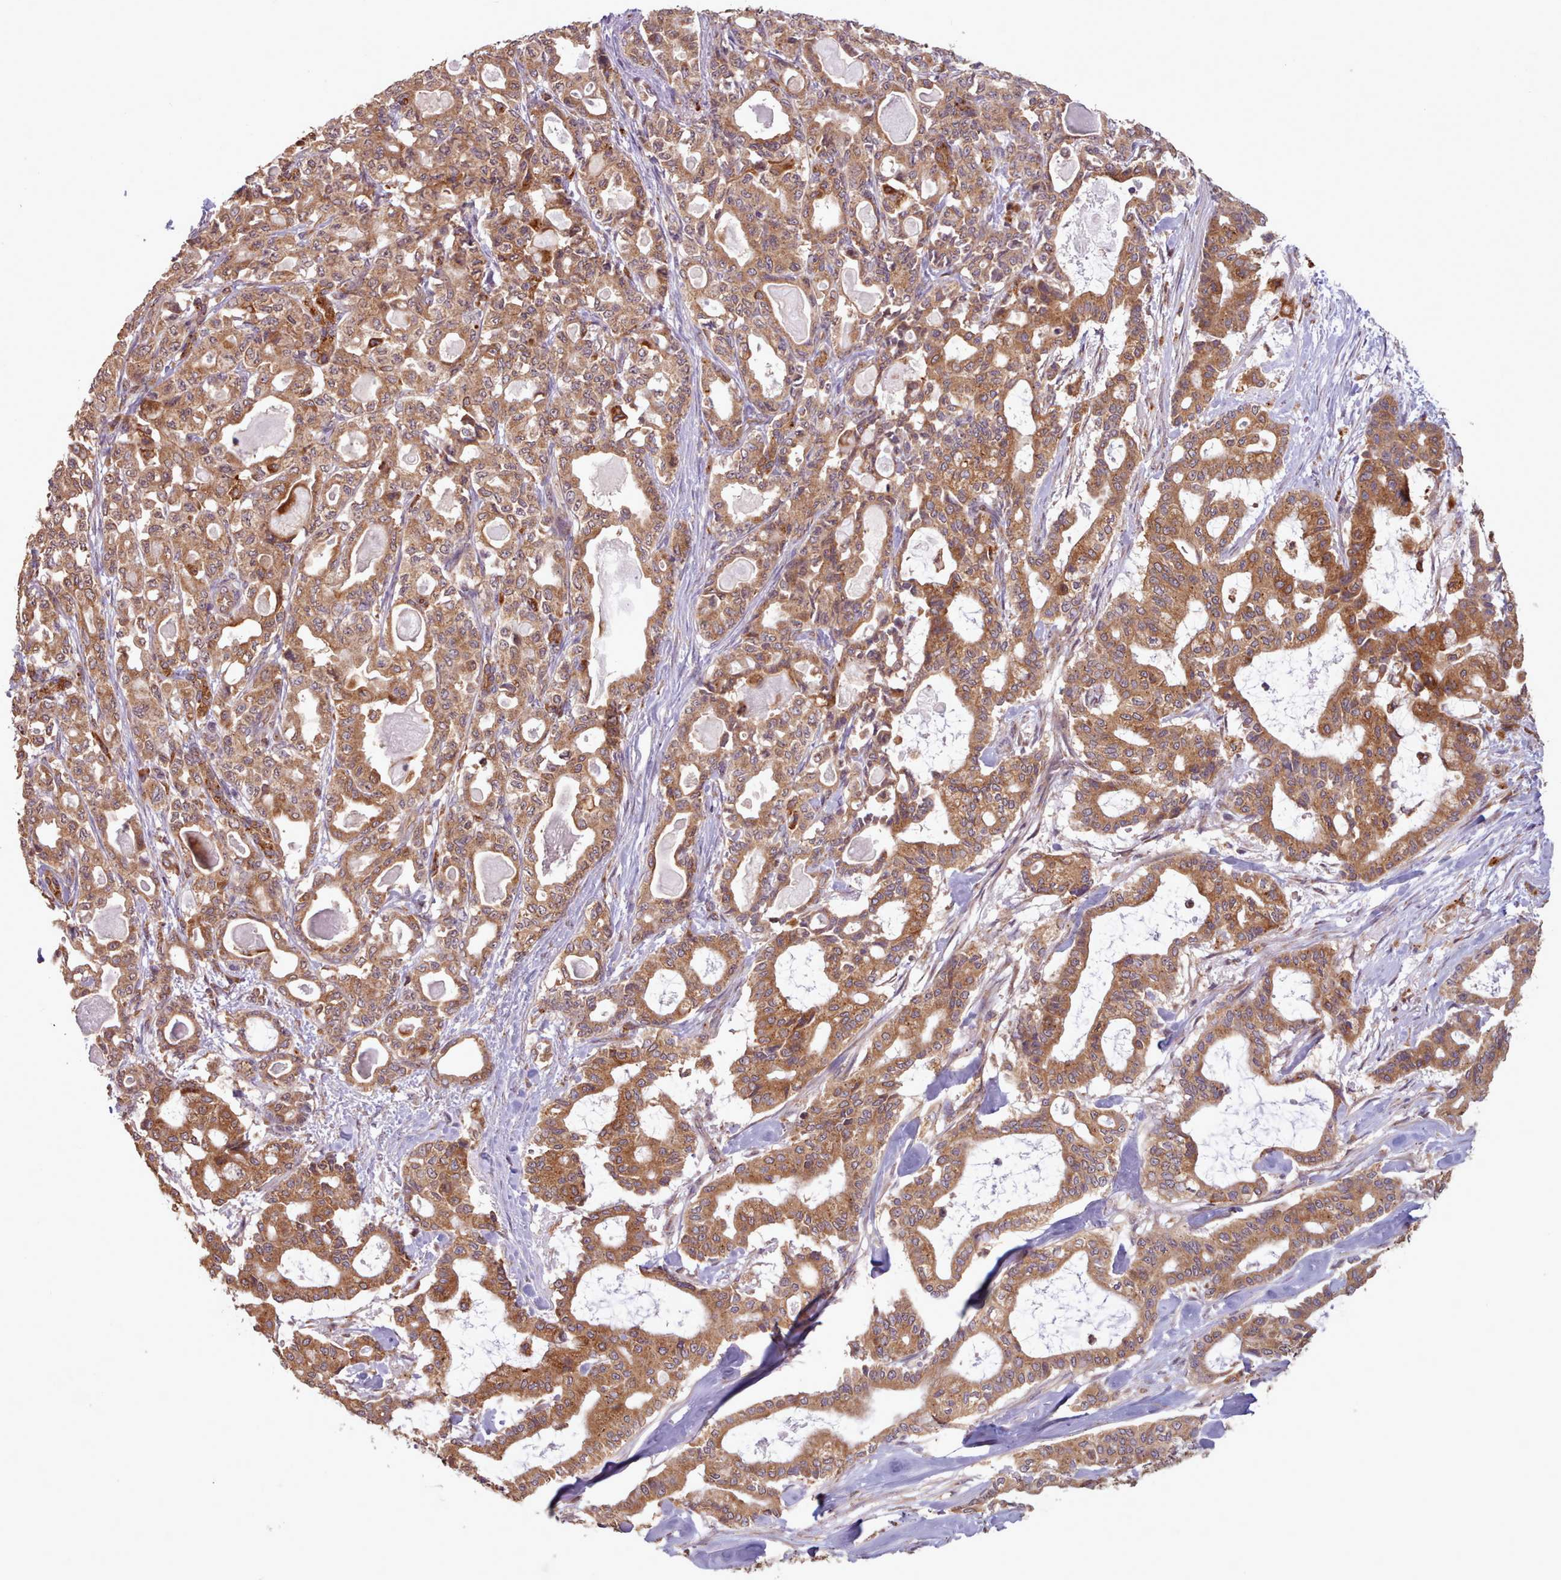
{"staining": {"intensity": "moderate", "quantity": ">75%", "location": "cytoplasmic/membranous"}, "tissue": "pancreatic cancer", "cell_type": "Tumor cells", "image_type": "cancer", "snomed": [{"axis": "morphology", "description": "Adenocarcinoma, NOS"}, {"axis": "topography", "description": "Pancreas"}], "caption": "The image reveals immunohistochemical staining of adenocarcinoma (pancreatic). There is moderate cytoplasmic/membranous staining is seen in approximately >75% of tumor cells. The staining is performed using DAB (3,3'-diaminobenzidine) brown chromogen to label protein expression. The nuclei are counter-stained blue using hematoxylin.", "gene": "CRYBG1", "patient": {"sex": "male", "age": 63}}